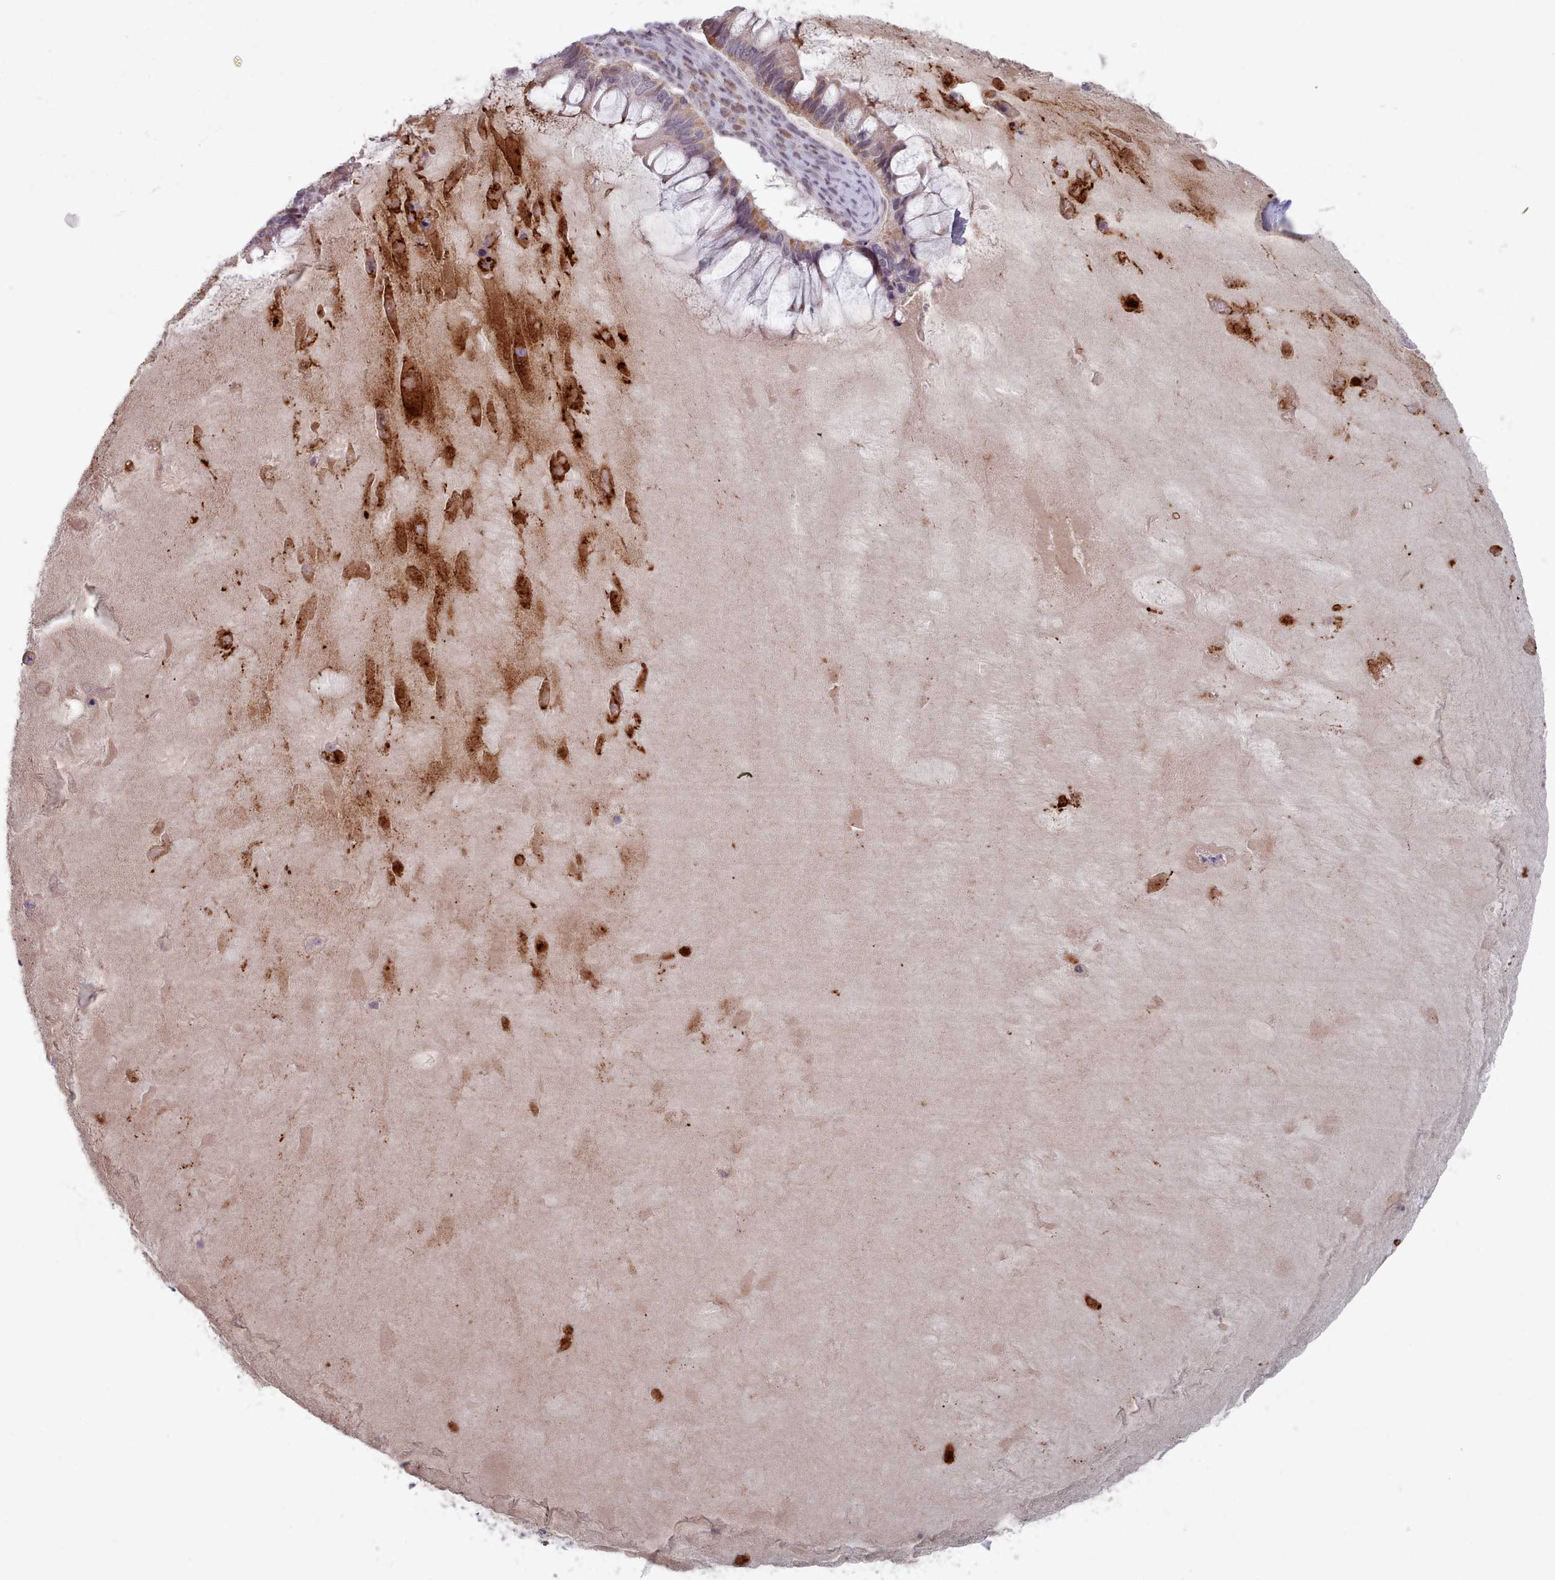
{"staining": {"intensity": "weak", "quantity": "25%-75%", "location": "cytoplasmic/membranous"}, "tissue": "ovarian cancer", "cell_type": "Tumor cells", "image_type": "cancer", "snomed": [{"axis": "morphology", "description": "Cystadenocarcinoma, mucinous, NOS"}, {"axis": "topography", "description": "Ovary"}], "caption": "Immunohistochemical staining of human mucinous cystadenocarcinoma (ovarian) shows low levels of weak cytoplasmic/membranous staining in approximately 25%-75% of tumor cells.", "gene": "TRARG1", "patient": {"sex": "female", "age": 61}}